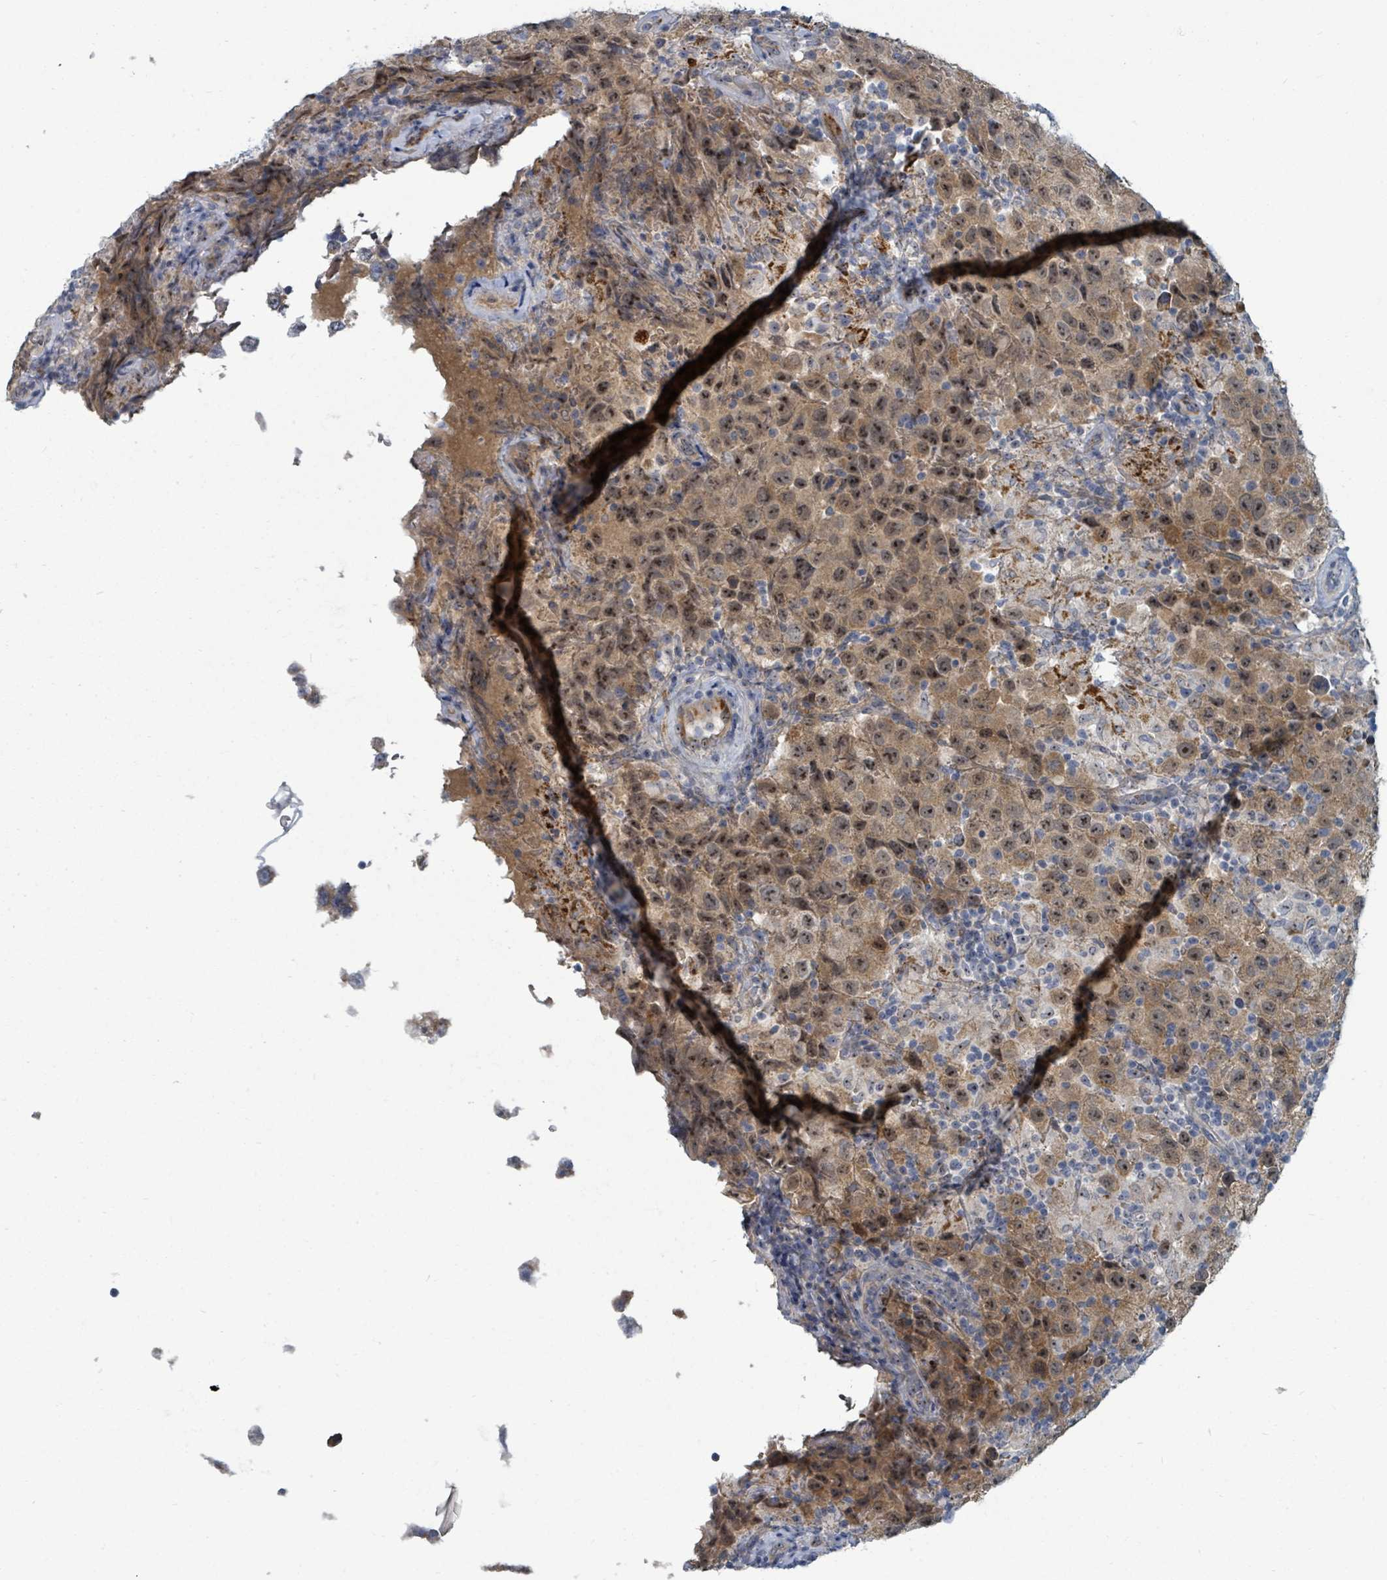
{"staining": {"intensity": "moderate", "quantity": ">75%", "location": "cytoplasmic/membranous,nuclear"}, "tissue": "testis cancer", "cell_type": "Tumor cells", "image_type": "cancer", "snomed": [{"axis": "morphology", "description": "Seminoma, NOS"}, {"axis": "morphology", "description": "Carcinoma, Embryonal, NOS"}, {"axis": "topography", "description": "Testis"}], "caption": "High-magnification brightfield microscopy of testis cancer (seminoma) stained with DAB (3,3'-diaminobenzidine) (brown) and counterstained with hematoxylin (blue). tumor cells exhibit moderate cytoplasmic/membranous and nuclear expression is identified in approximately>75% of cells.", "gene": "TRDMT1", "patient": {"sex": "male", "age": 41}}